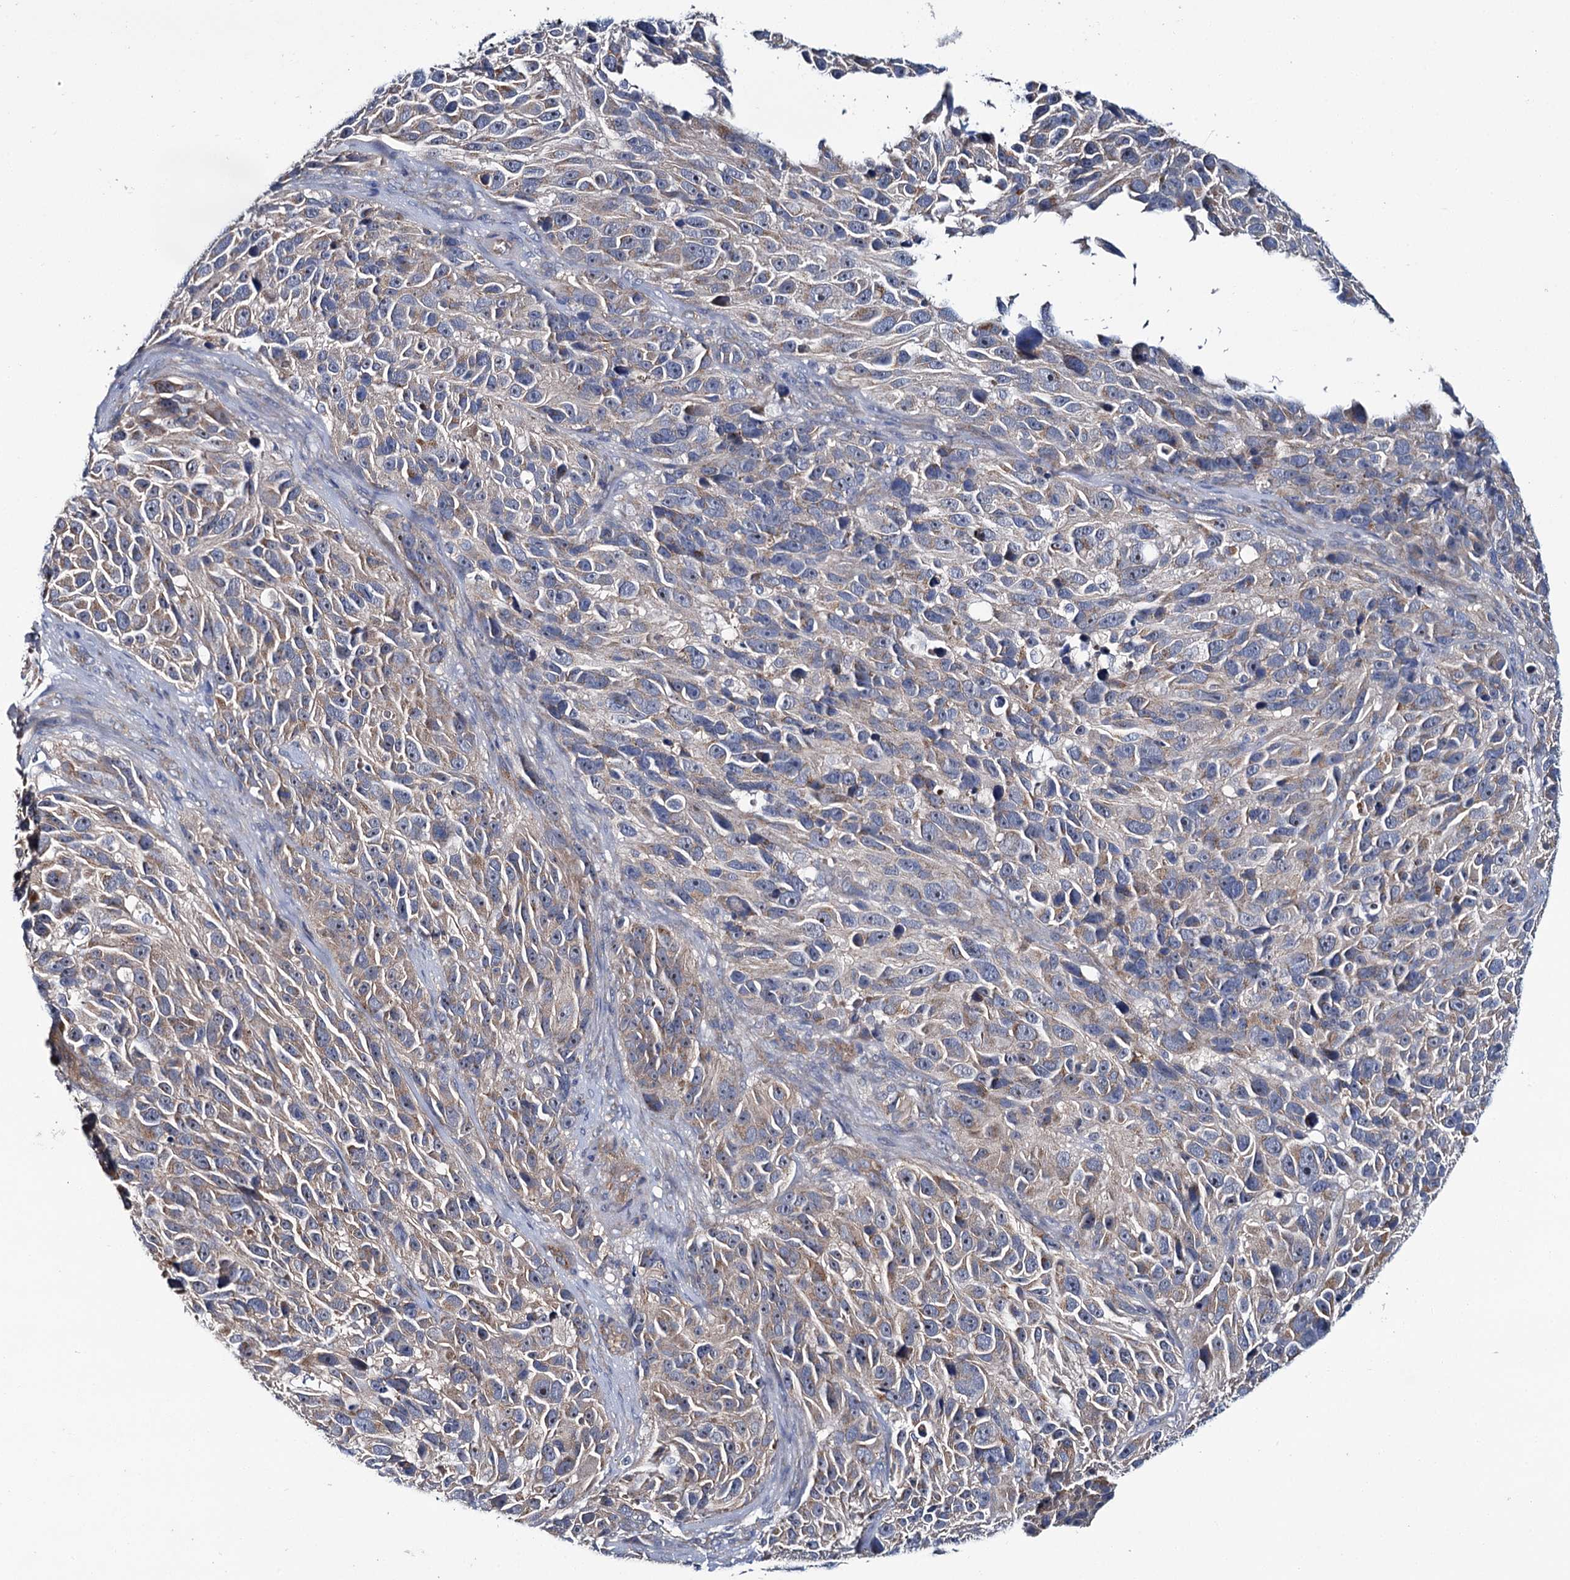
{"staining": {"intensity": "moderate", "quantity": "25%-75%", "location": "cytoplasmic/membranous"}, "tissue": "melanoma", "cell_type": "Tumor cells", "image_type": "cancer", "snomed": [{"axis": "morphology", "description": "Malignant melanoma, NOS"}, {"axis": "topography", "description": "Skin"}], "caption": "DAB immunohistochemical staining of malignant melanoma displays moderate cytoplasmic/membranous protein staining in approximately 25%-75% of tumor cells.", "gene": "CEP295", "patient": {"sex": "male", "age": 84}}